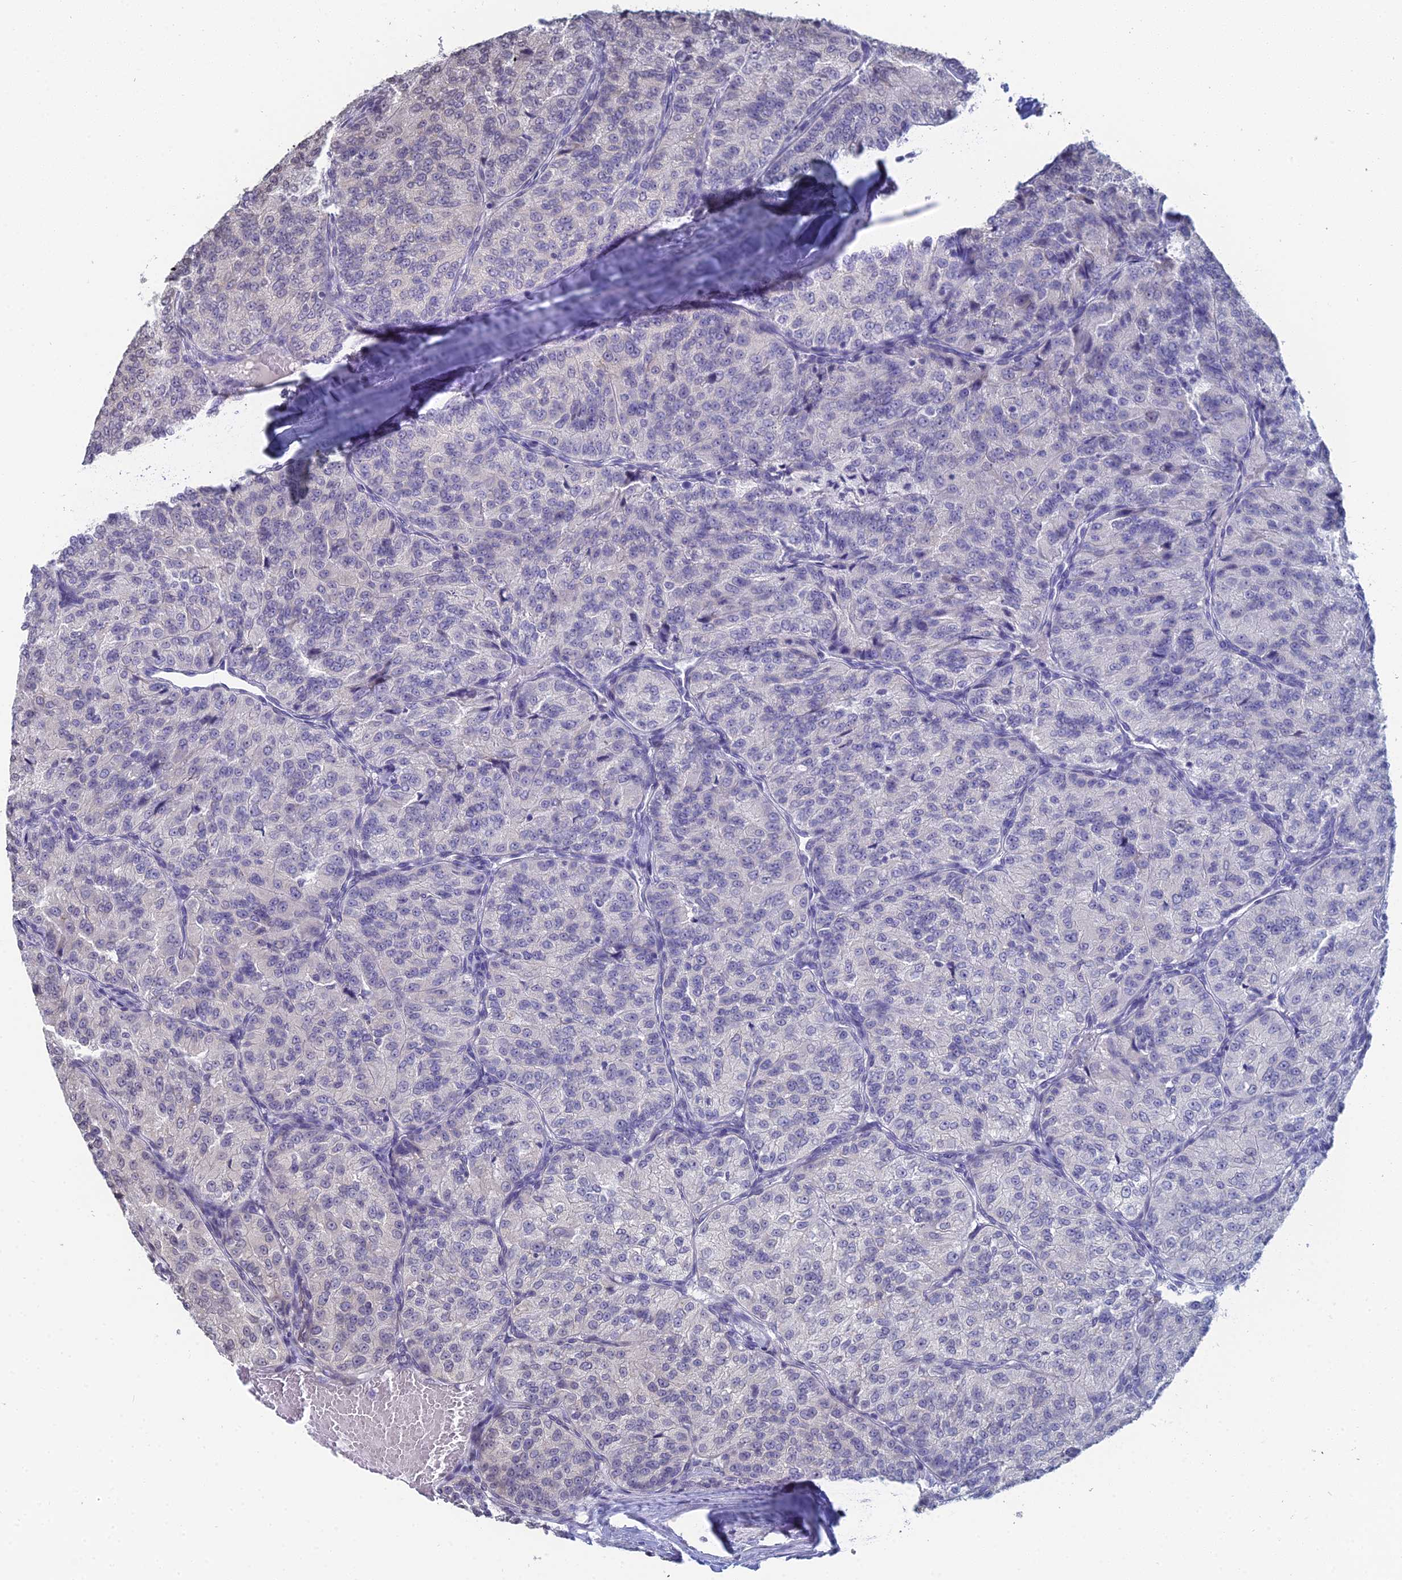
{"staining": {"intensity": "negative", "quantity": "none", "location": "none"}, "tissue": "renal cancer", "cell_type": "Tumor cells", "image_type": "cancer", "snomed": [{"axis": "morphology", "description": "Adenocarcinoma, NOS"}, {"axis": "topography", "description": "Kidney"}], "caption": "This is a histopathology image of IHC staining of renal adenocarcinoma, which shows no expression in tumor cells.", "gene": "PRR22", "patient": {"sex": "female", "age": 63}}